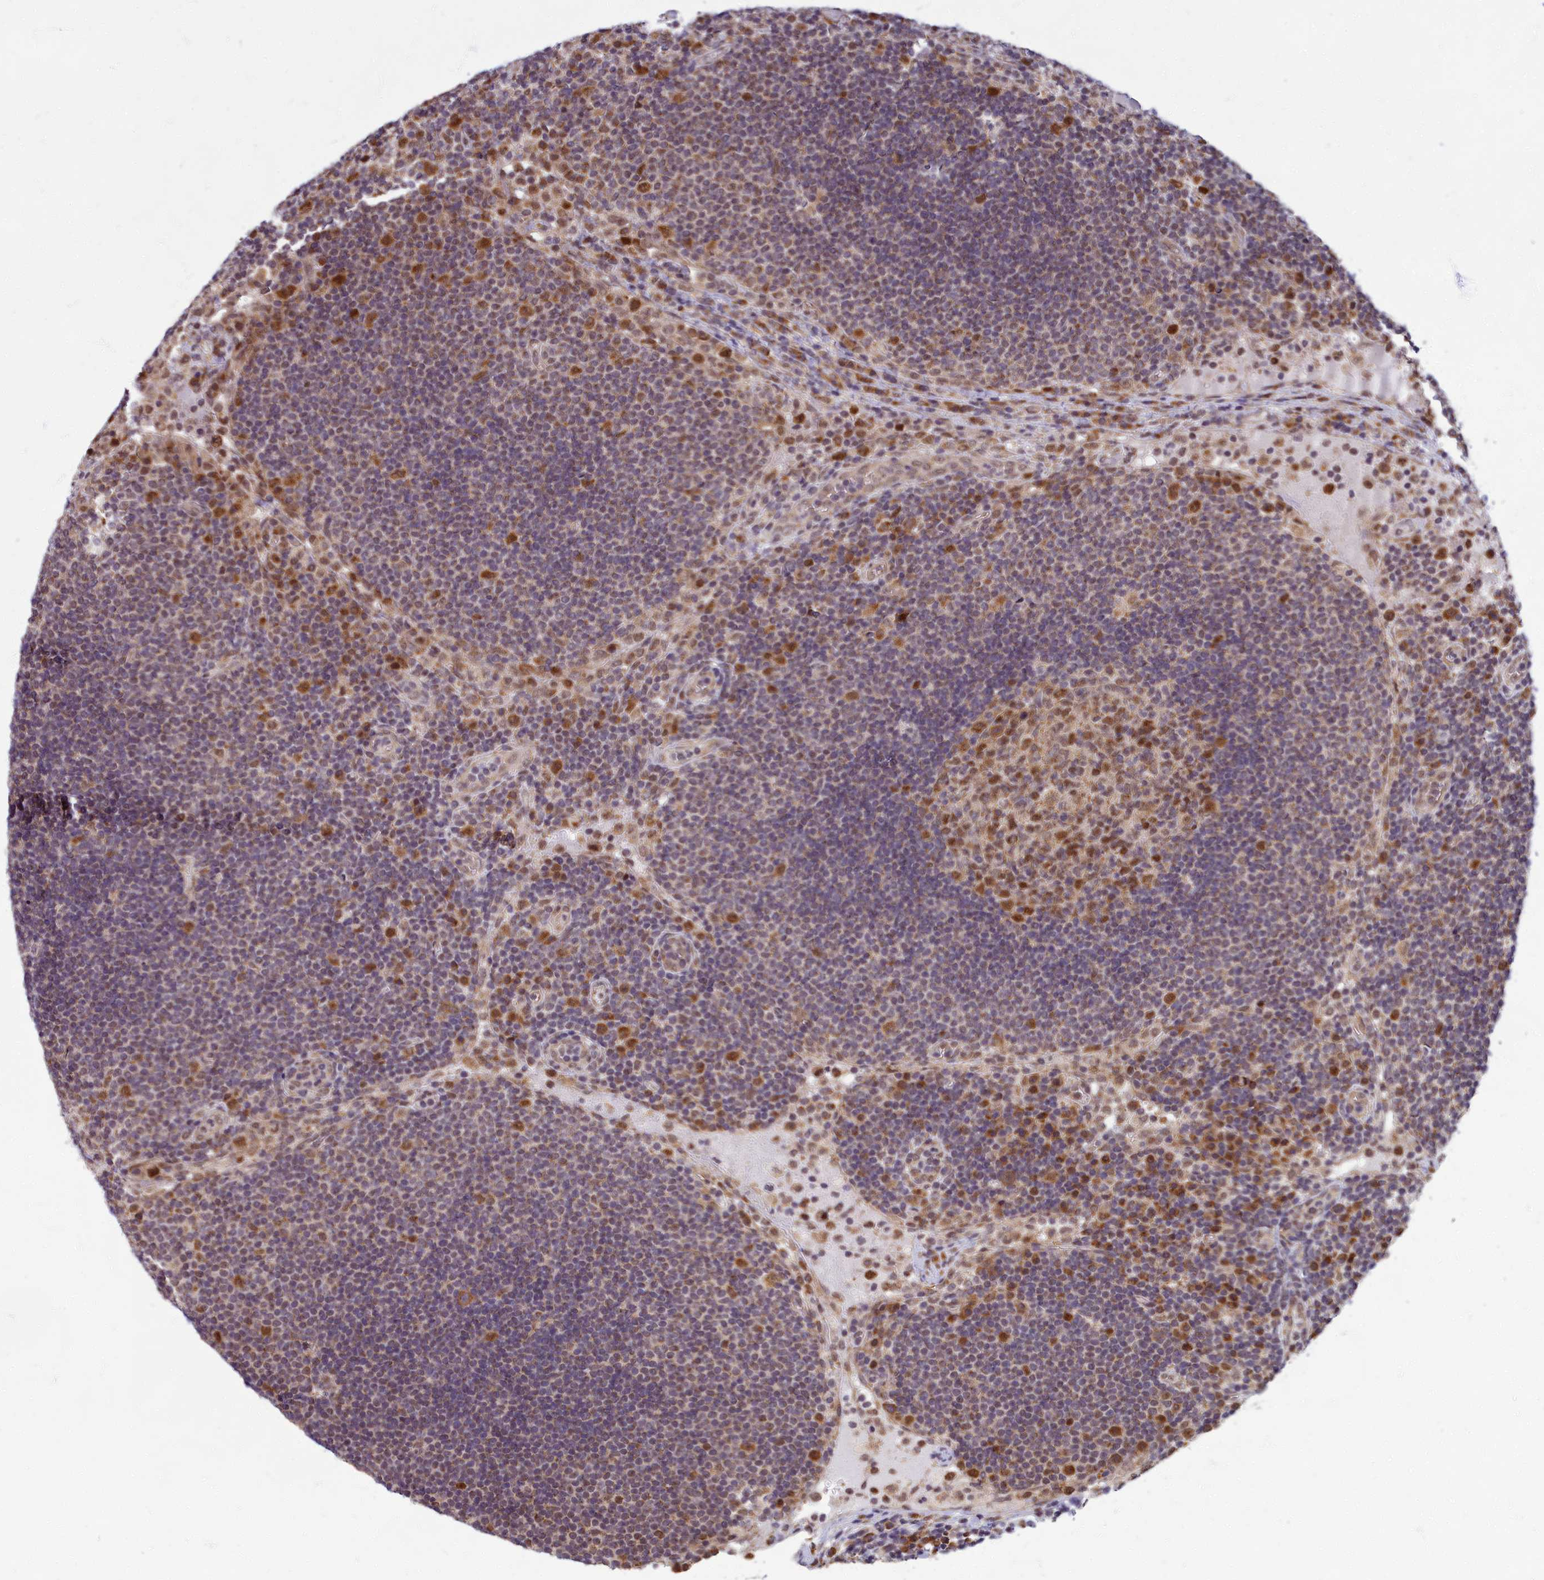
{"staining": {"intensity": "moderate", "quantity": "25%-75%", "location": "nuclear"}, "tissue": "lymph node", "cell_type": "Germinal center cells", "image_type": "normal", "snomed": [{"axis": "morphology", "description": "Normal tissue, NOS"}, {"axis": "topography", "description": "Lymph node"}], "caption": "Immunohistochemistry (IHC) staining of unremarkable lymph node, which demonstrates medium levels of moderate nuclear positivity in about 25%-75% of germinal center cells indicating moderate nuclear protein positivity. The staining was performed using DAB (3,3'-diaminobenzidine) (brown) for protein detection and nuclei were counterstained in hematoxylin (blue).", "gene": "EARS2", "patient": {"sex": "female", "age": 53}}